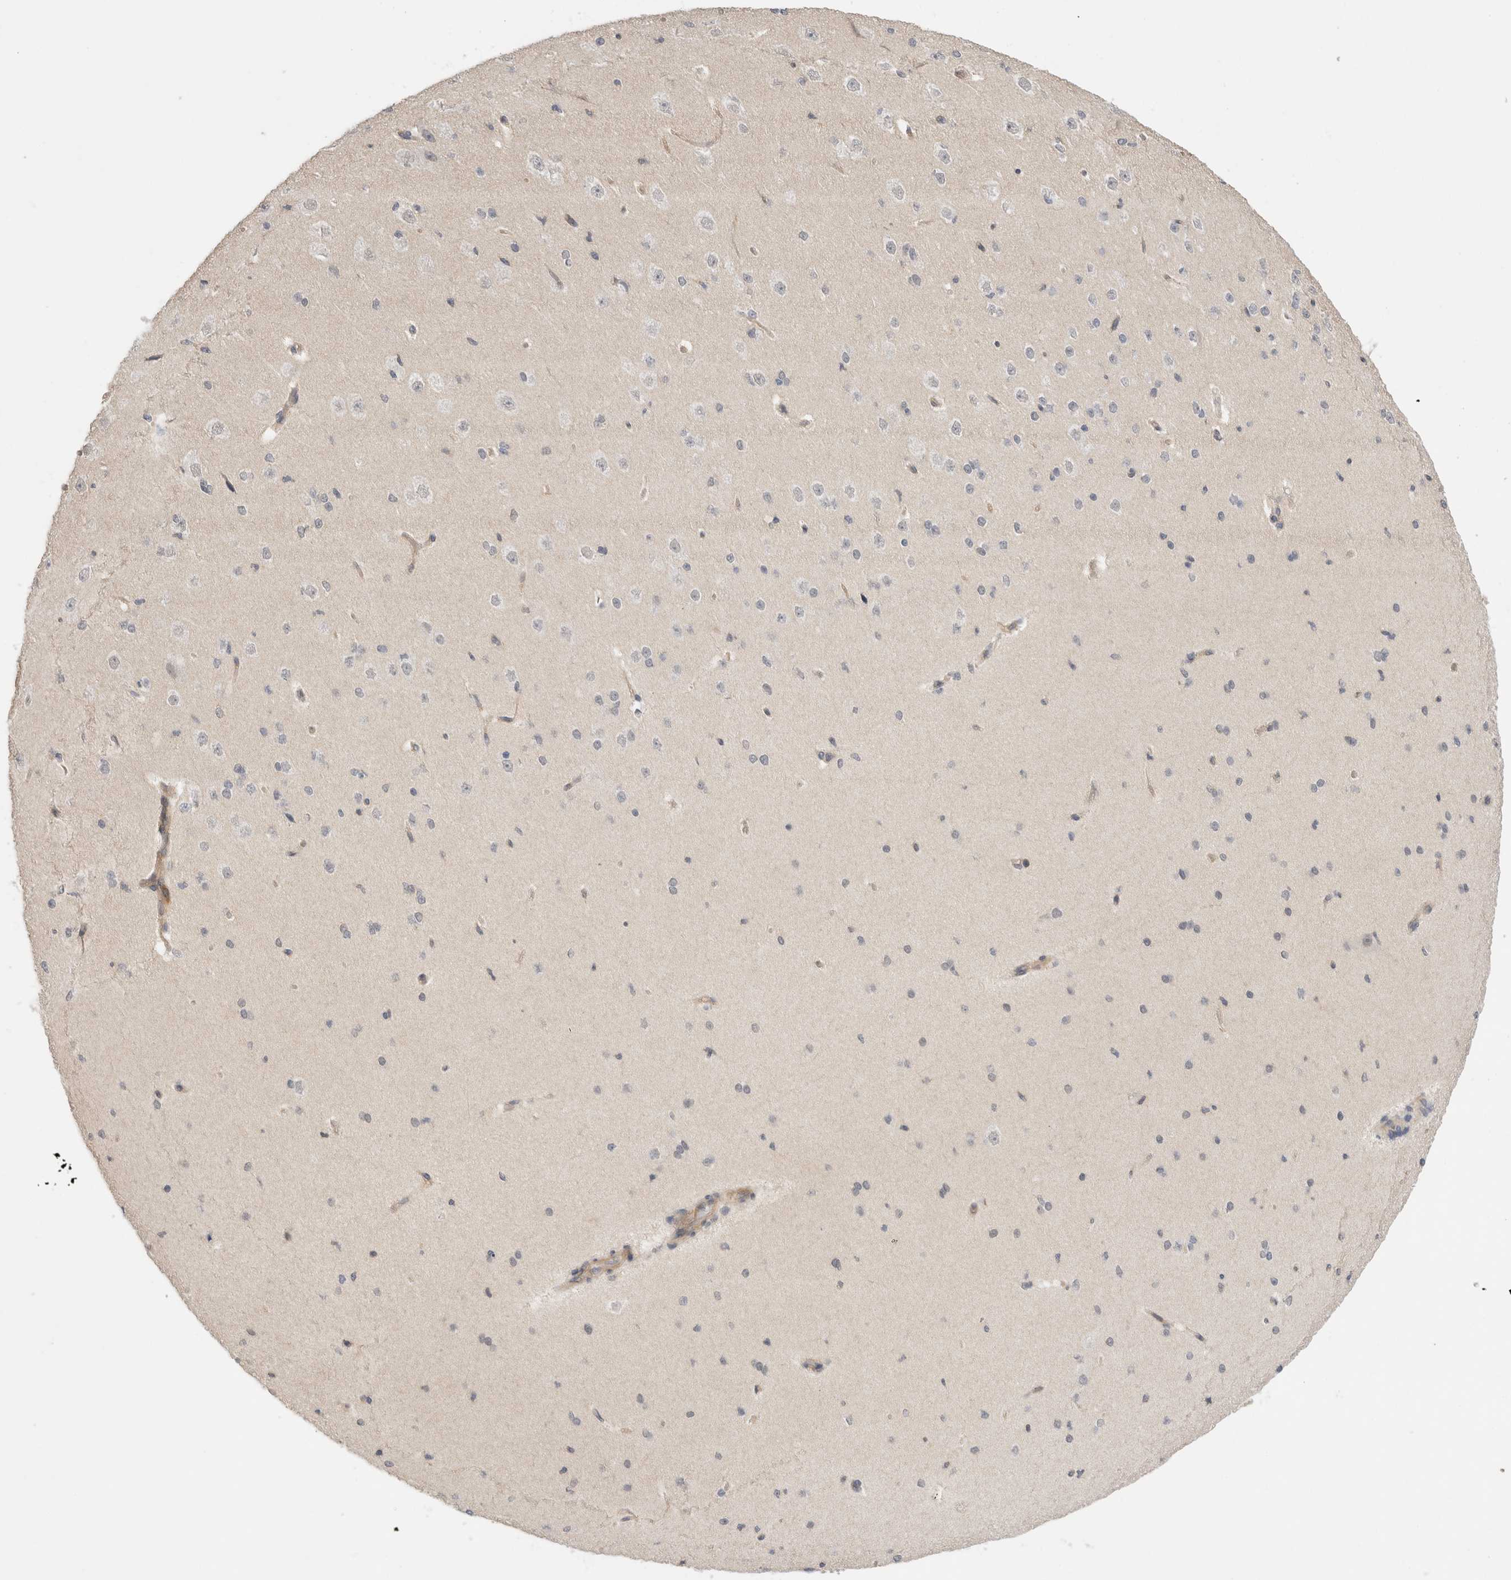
{"staining": {"intensity": "weak", "quantity": ">75%", "location": "cytoplasmic/membranous"}, "tissue": "cerebral cortex", "cell_type": "Endothelial cells", "image_type": "normal", "snomed": [{"axis": "morphology", "description": "Normal tissue, NOS"}, {"axis": "morphology", "description": "Developmental malformation"}, {"axis": "topography", "description": "Cerebral cortex"}], "caption": "Approximately >75% of endothelial cells in normal human cerebral cortex demonstrate weak cytoplasmic/membranous protein expression as visualized by brown immunohistochemical staining.", "gene": "NFKB1", "patient": {"sex": "female", "age": 30}}